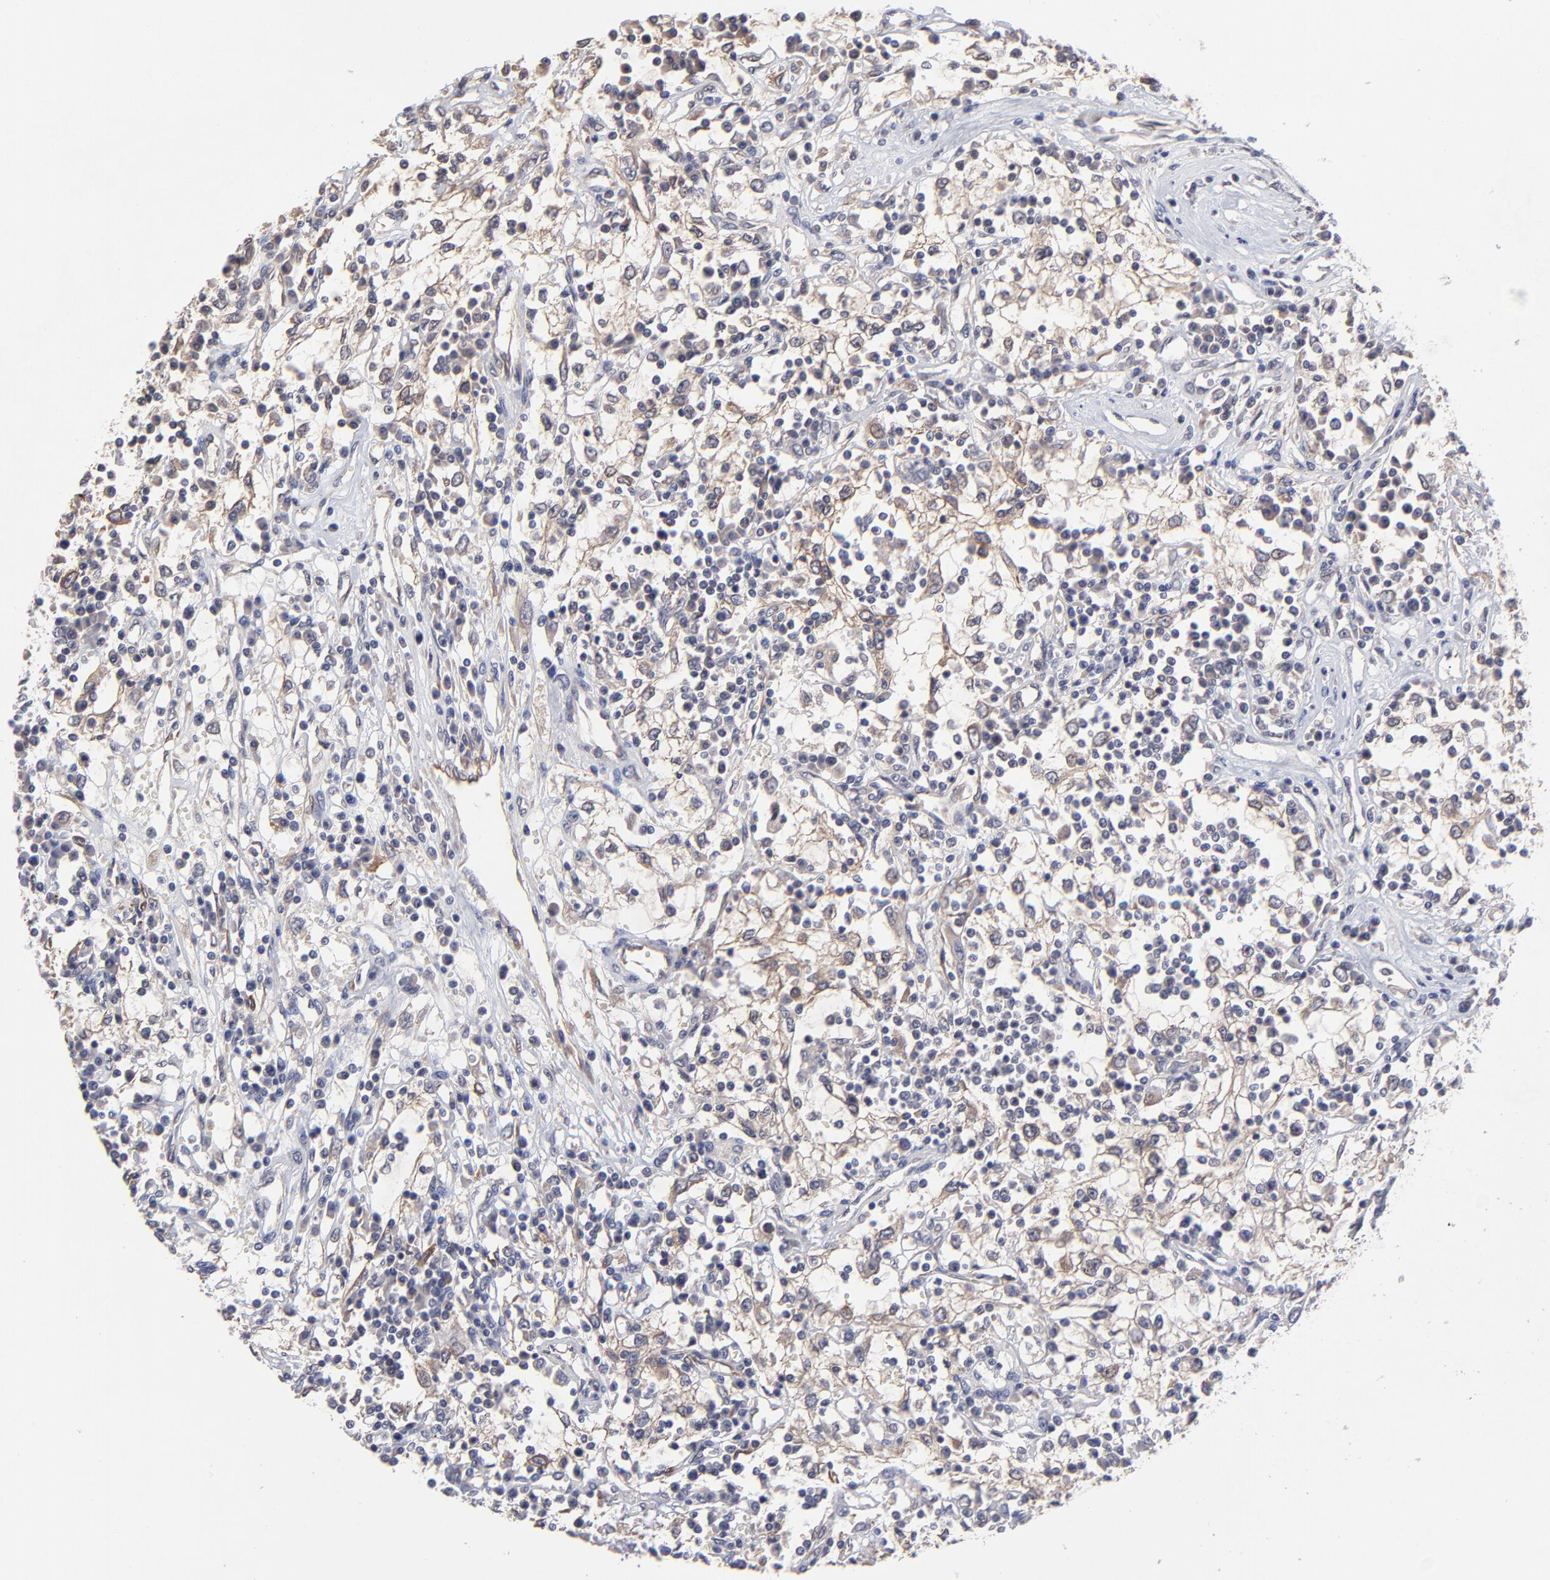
{"staining": {"intensity": "weak", "quantity": "25%-75%", "location": "cytoplasmic/membranous"}, "tissue": "renal cancer", "cell_type": "Tumor cells", "image_type": "cancer", "snomed": [{"axis": "morphology", "description": "Adenocarcinoma, NOS"}, {"axis": "topography", "description": "Kidney"}], "caption": "A low amount of weak cytoplasmic/membranous staining is appreciated in about 25%-75% of tumor cells in adenocarcinoma (renal) tissue.", "gene": "ZNF780B", "patient": {"sex": "male", "age": 82}}